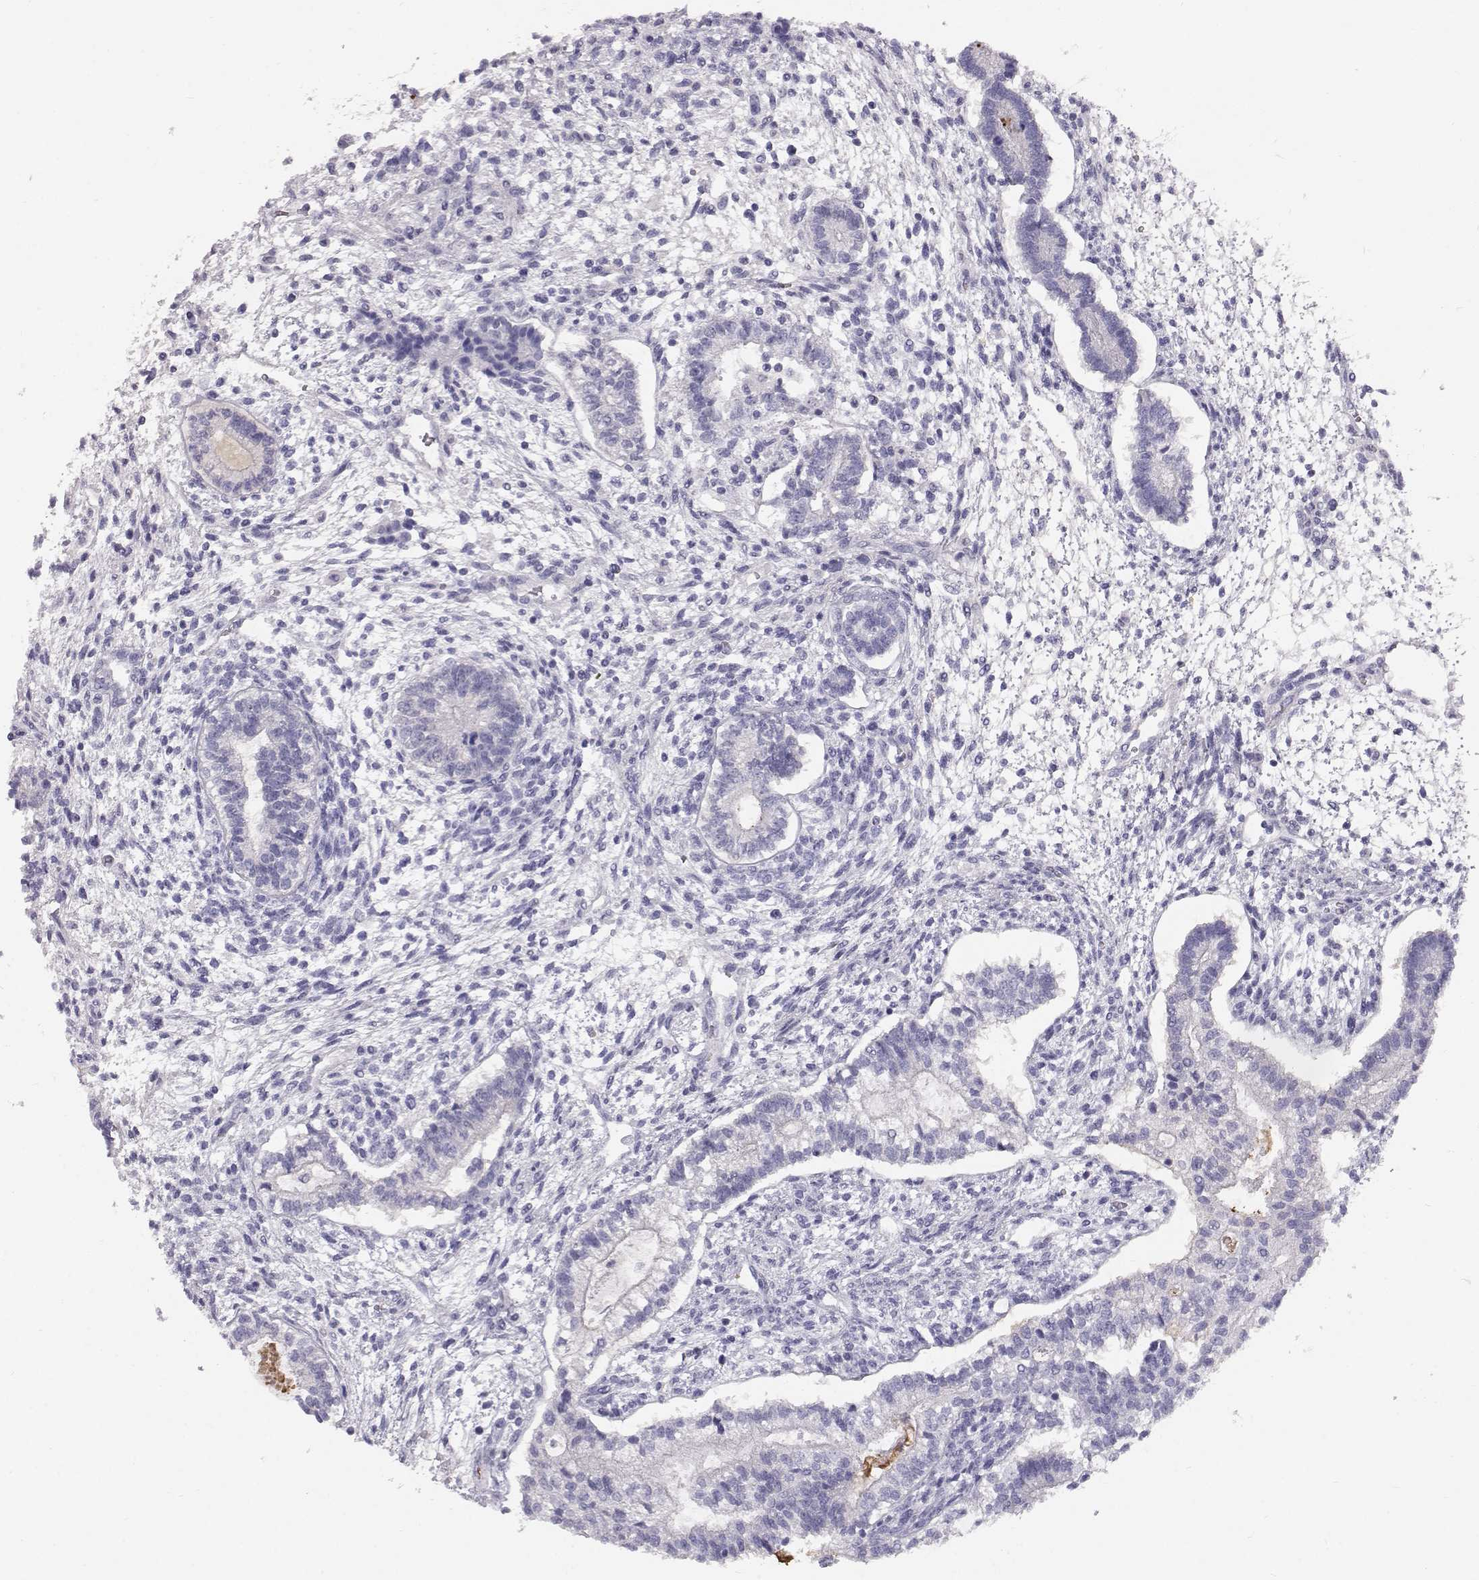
{"staining": {"intensity": "negative", "quantity": "none", "location": "none"}, "tissue": "testis cancer", "cell_type": "Tumor cells", "image_type": "cancer", "snomed": [{"axis": "morphology", "description": "Carcinoma, Embryonal, NOS"}, {"axis": "topography", "description": "Testis"}], "caption": "Micrograph shows no significant protein expression in tumor cells of testis embryonal carcinoma.", "gene": "KRTAP16-1", "patient": {"sex": "male", "age": 37}}